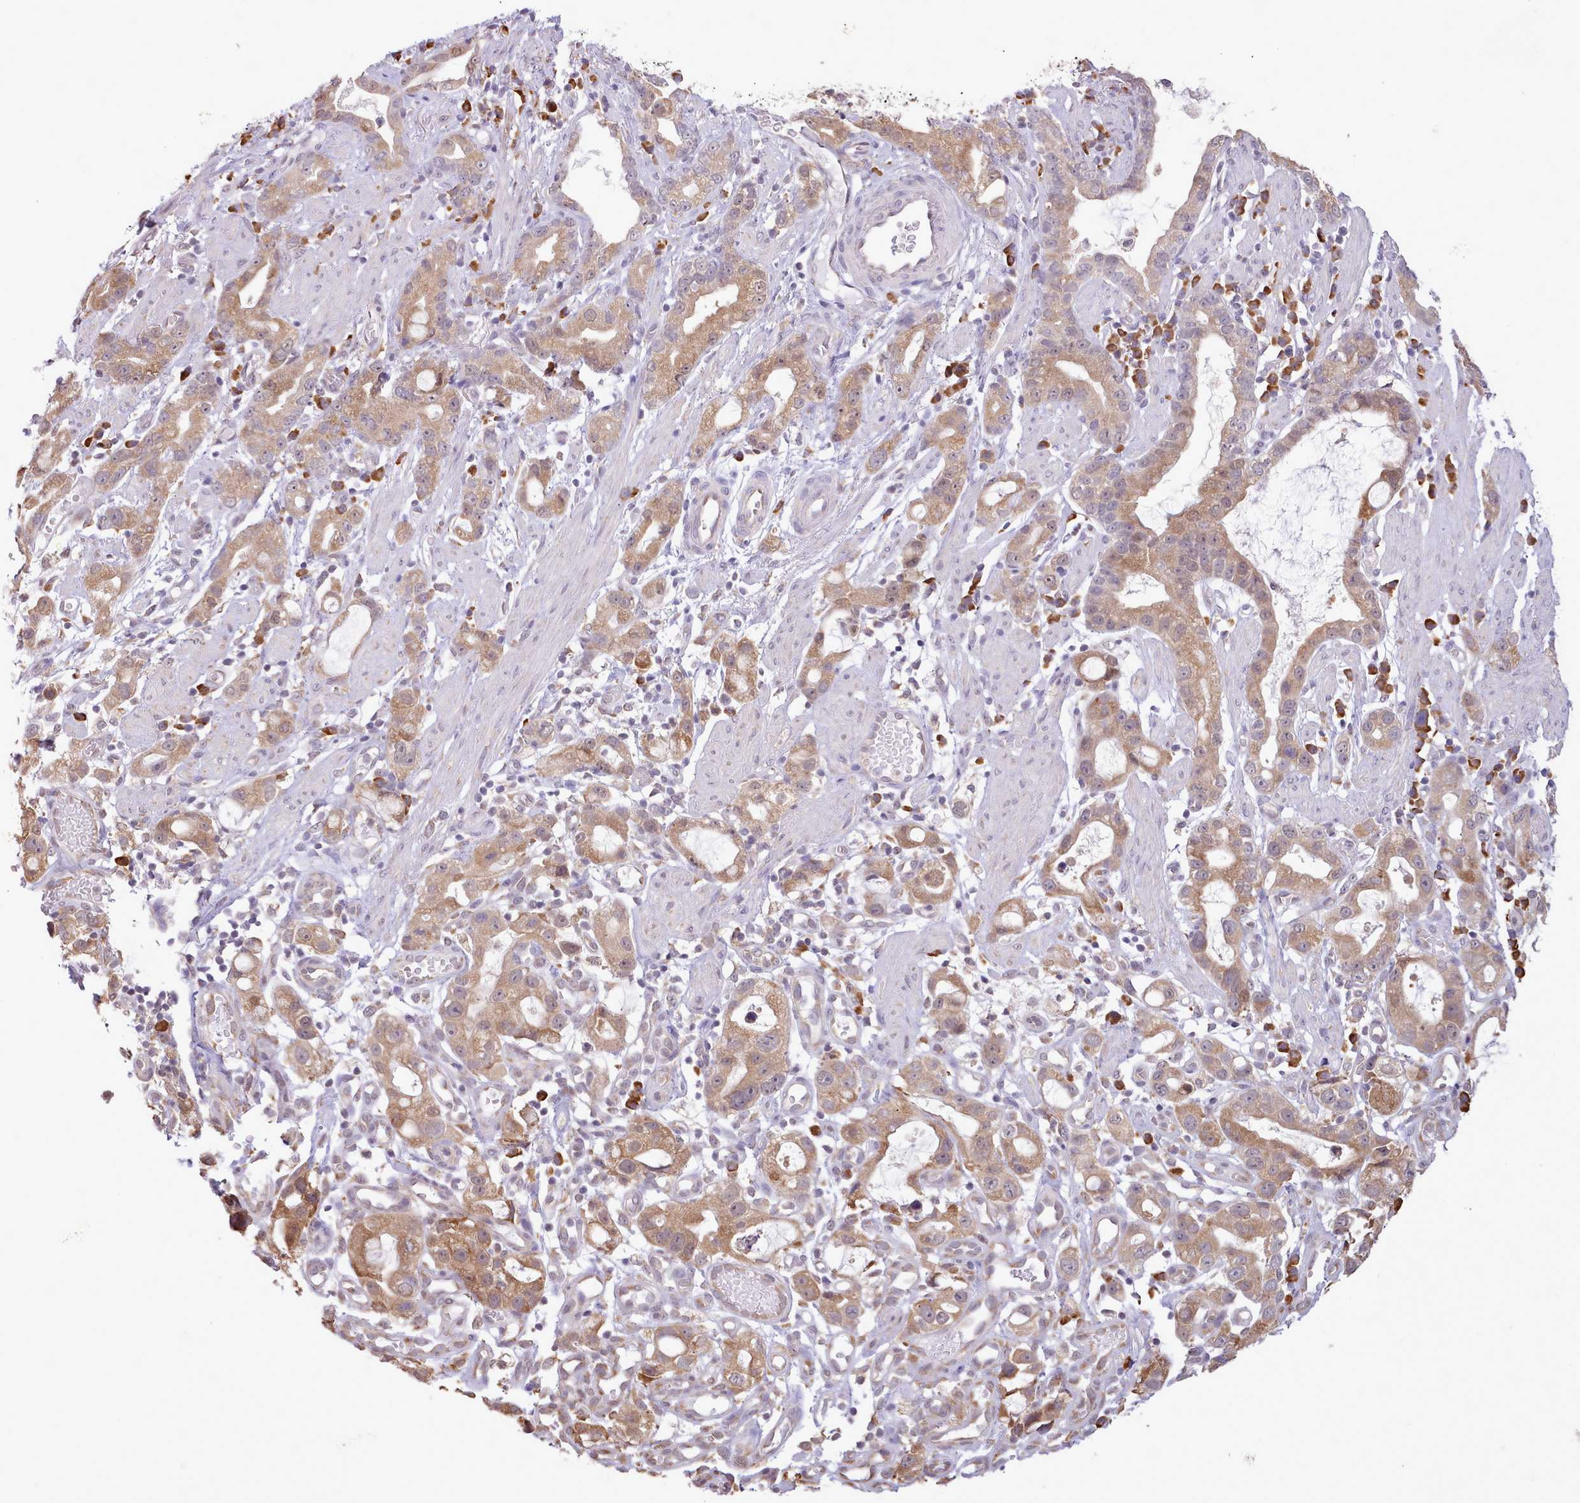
{"staining": {"intensity": "moderate", "quantity": ">75%", "location": "cytoplasmic/membranous"}, "tissue": "stomach cancer", "cell_type": "Tumor cells", "image_type": "cancer", "snomed": [{"axis": "morphology", "description": "Adenocarcinoma, NOS"}, {"axis": "topography", "description": "Stomach"}], "caption": "This image reveals IHC staining of adenocarcinoma (stomach), with medium moderate cytoplasmic/membranous expression in about >75% of tumor cells.", "gene": "SEC61B", "patient": {"sex": "male", "age": 55}}